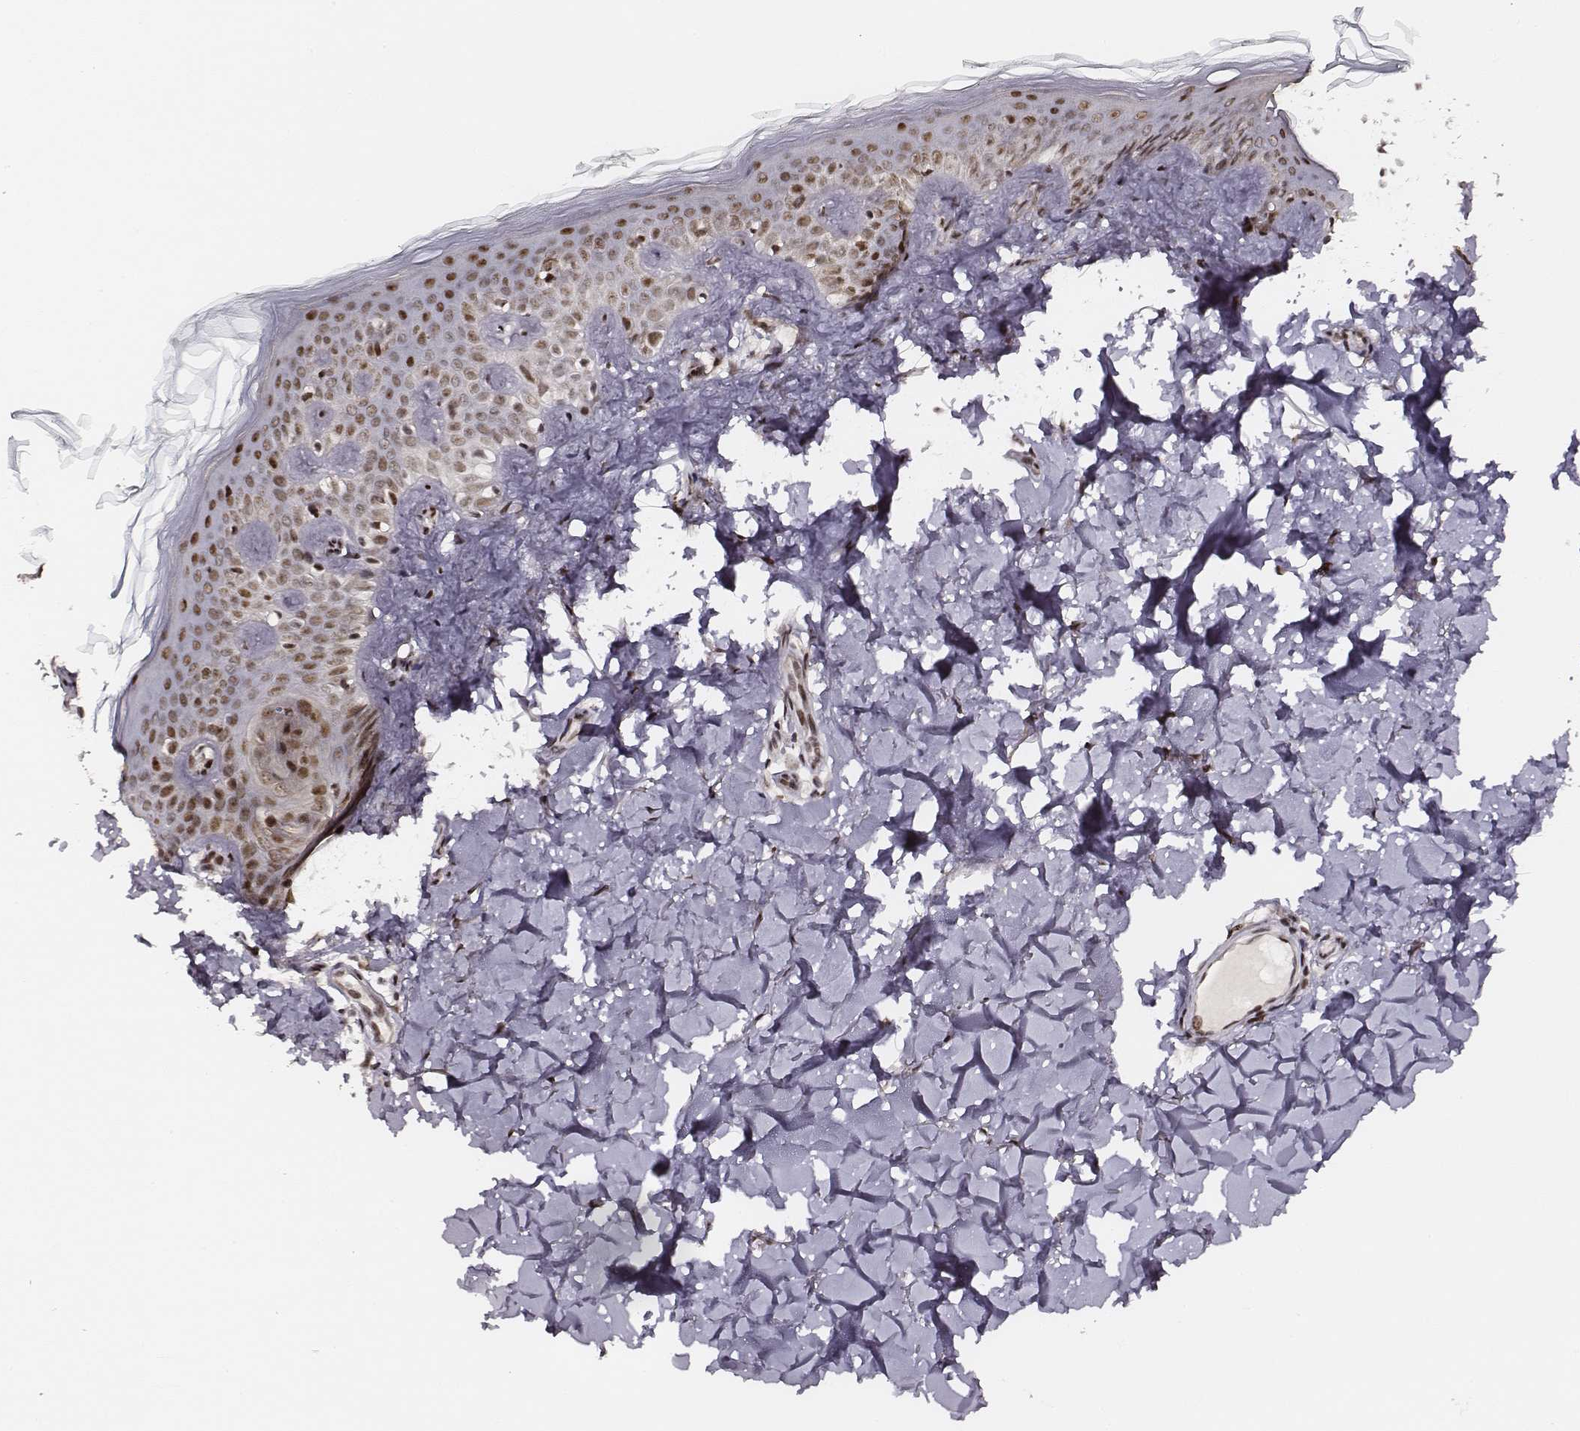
{"staining": {"intensity": "strong", "quantity": ">75%", "location": "nuclear"}, "tissue": "skin", "cell_type": "Fibroblasts", "image_type": "normal", "snomed": [{"axis": "morphology", "description": "Normal tissue, NOS"}, {"axis": "topography", "description": "Skin"}, {"axis": "topography", "description": "Peripheral nerve tissue"}], "caption": "Brown immunohistochemical staining in unremarkable human skin demonstrates strong nuclear staining in approximately >75% of fibroblasts.", "gene": "PPARA", "patient": {"sex": "female", "age": 45}}